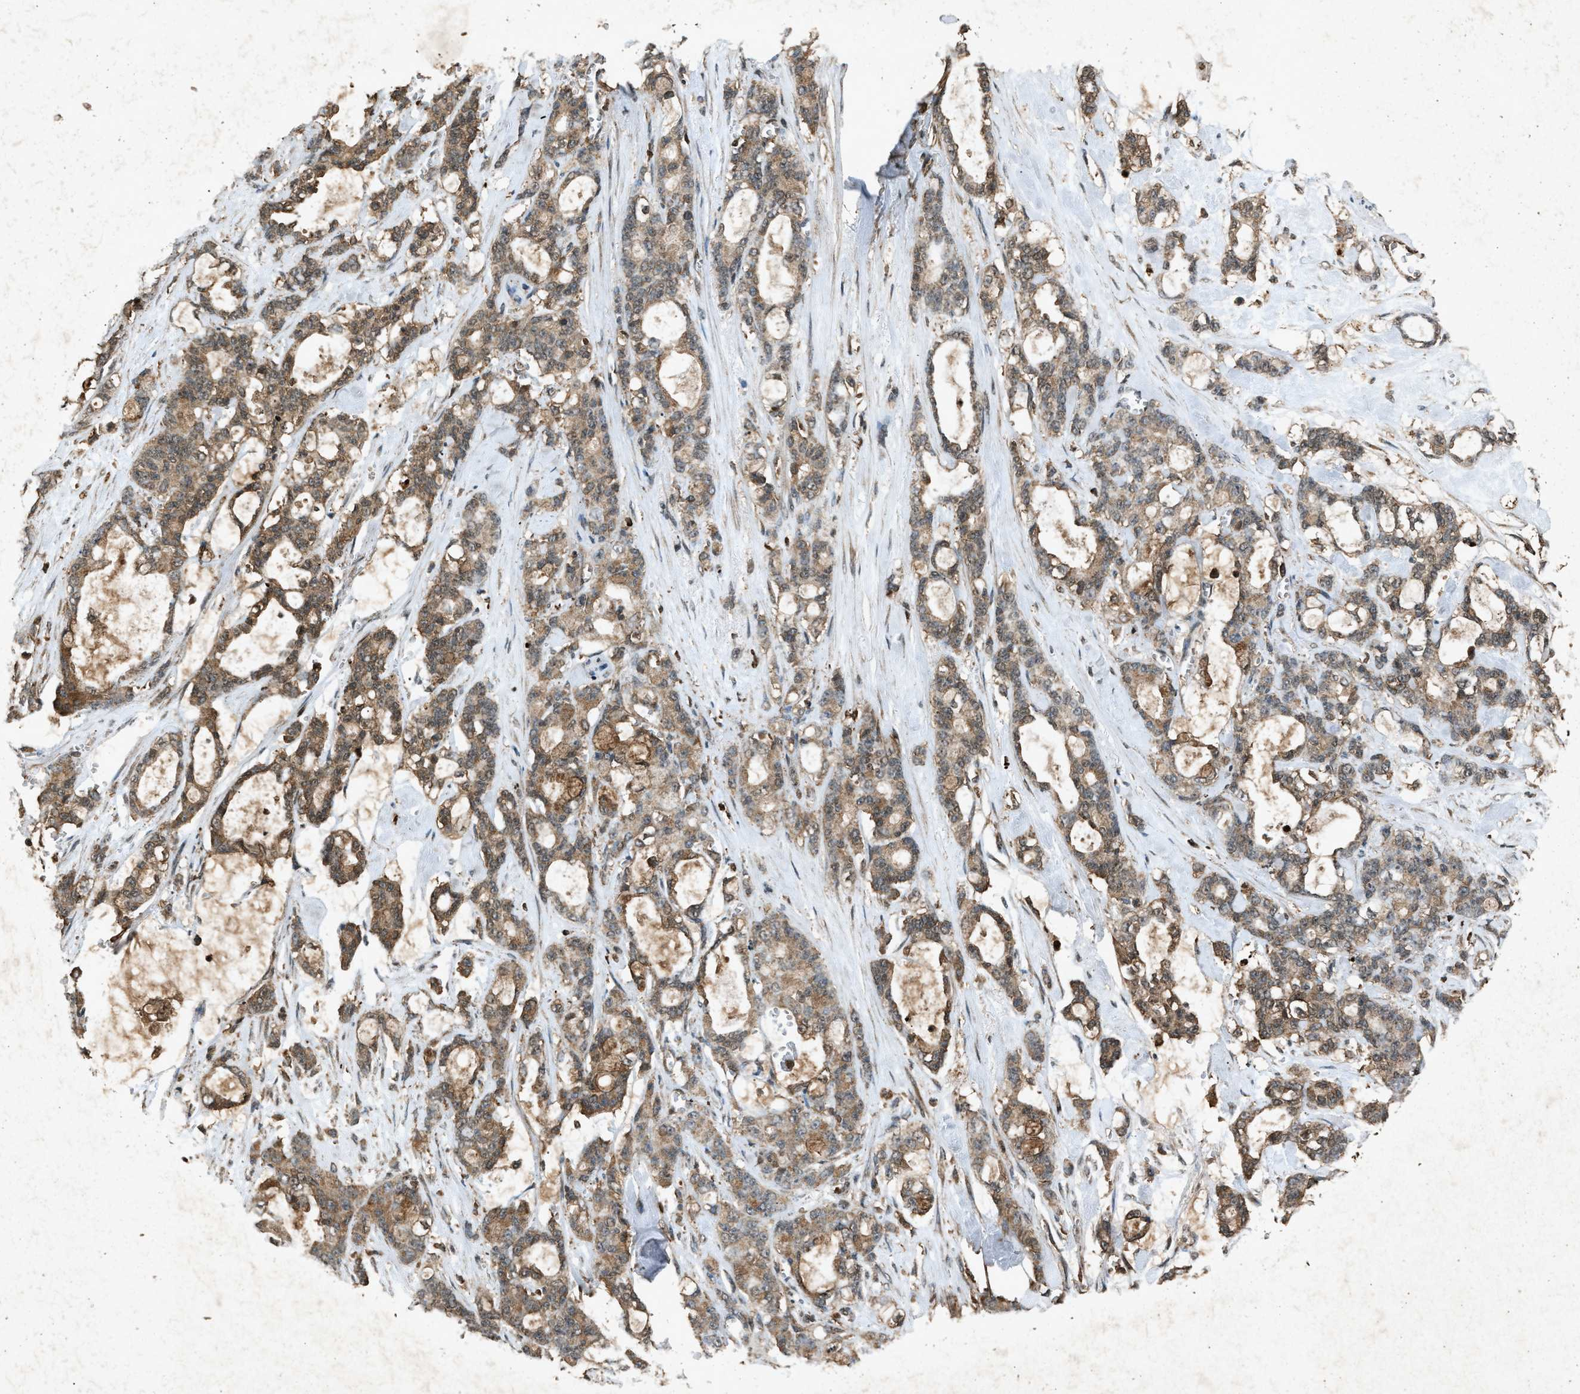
{"staining": {"intensity": "moderate", "quantity": ">75%", "location": "cytoplasmic/membranous"}, "tissue": "pancreatic cancer", "cell_type": "Tumor cells", "image_type": "cancer", "snomed": [{"axis": "morphology", "description": "Adenocarcinoma, NOS"}, {"axis": "topography", "description": "Pancreas"}], "caption": "An image of human adenocarcinoma (pancreatic) stained for a protein reveals moderate cytoplasmic/membranous brown staining in tumor cells.", "gene": "OAS1", "patient": {"sex": "female", "age": 73}}